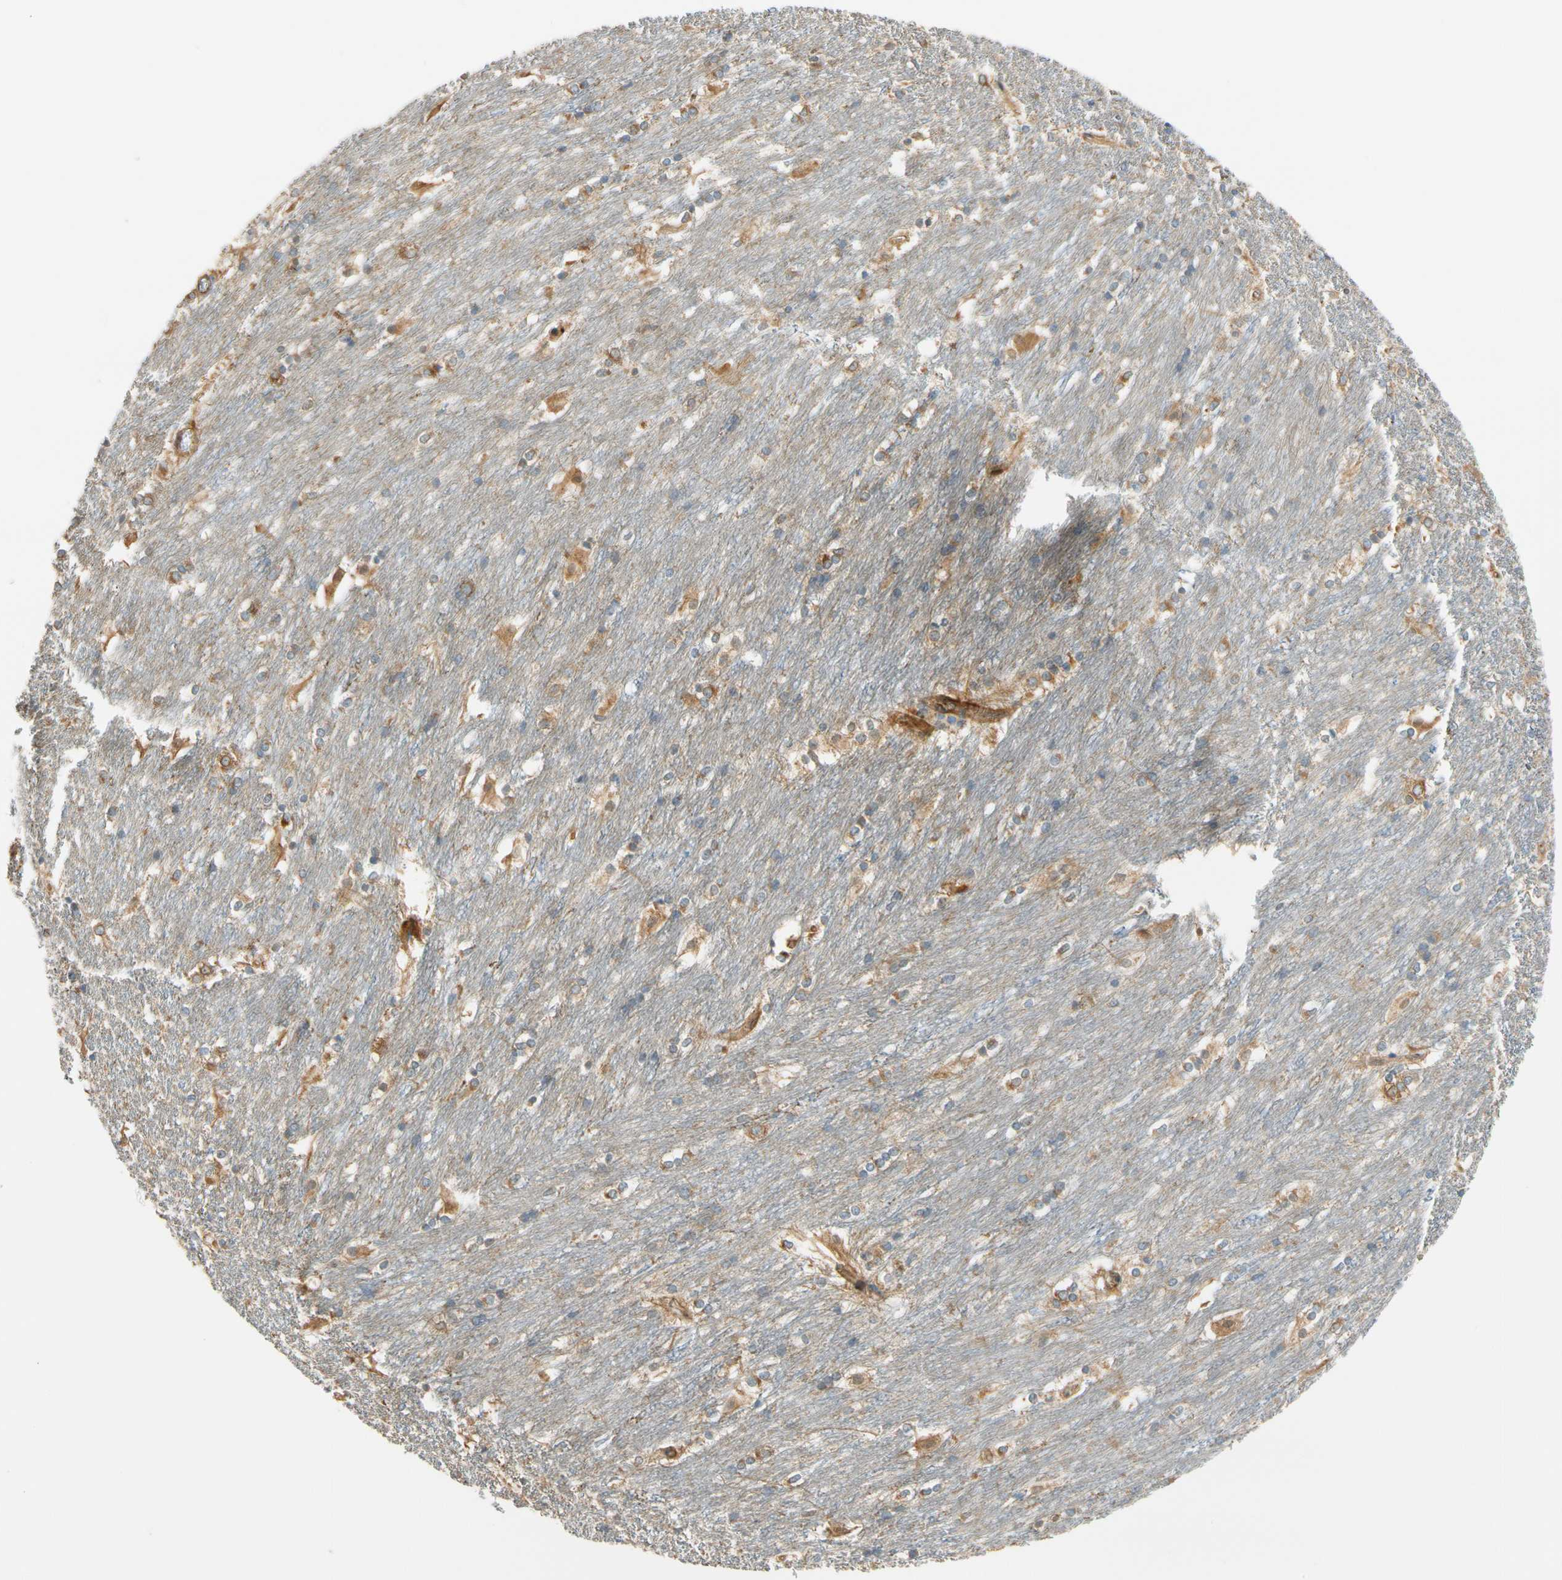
{"staining": {"intensity": "moderate", "quantity": "<25%", "location": "cytoplasmic/membranous"}, "tissue": "caudate", "cell_type": "Glial cells", "image_type": "normal", "snomed": [{"axis": "morphology", "description": "Normal tissue, NOS"}, {"axis": "topography", "description": "Lateral ventricle wall"}], "caption": "A brown stain shows moderate cytoplasmic/membranous positivity of a protein in glial cells of benign human caudate.", "gene": "PARP14", "patient": {"sex": "female", "age": 19}}